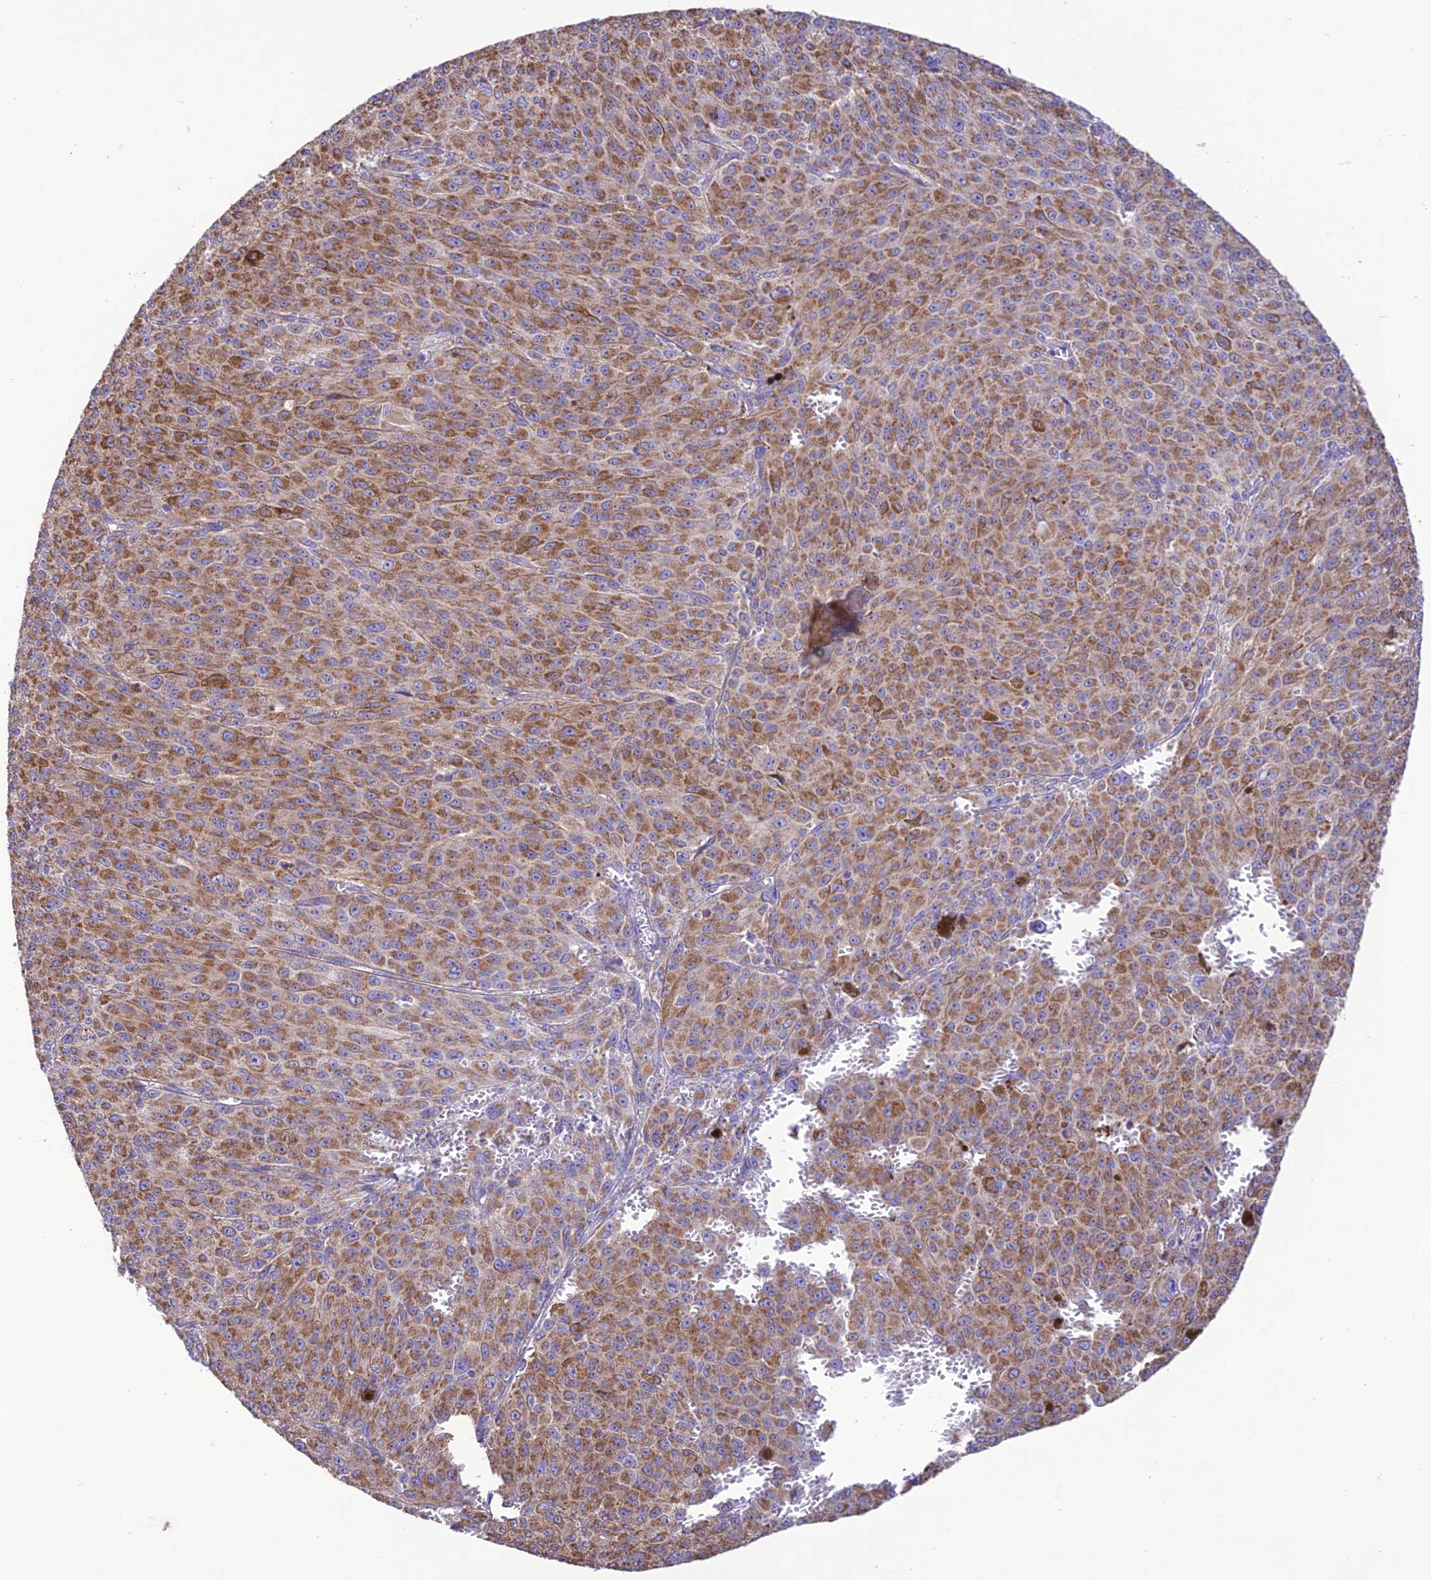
{"staining": {"intensity": "moderate", "quantity": ">75%", "location": "cytoplasmic/membranous"}, "tissue": "melanoma", "cell_type": "Tumor cells", "image_type": "cancer", "snomed": [{"axis": "morphology", "description": "Malignant melanoma, NOS"}, {"axis": "topography", "description": "Skin"}], "caption": "Immunohistochemical staining of malignant melanoma displays medium levels of moderate cytoplasmic/membranous protein expression in about >75% of tumor cells. Nuclei are stained in blue.", "gene": "MAP3K12", "patient": {"sex": "female", "age": 52}}